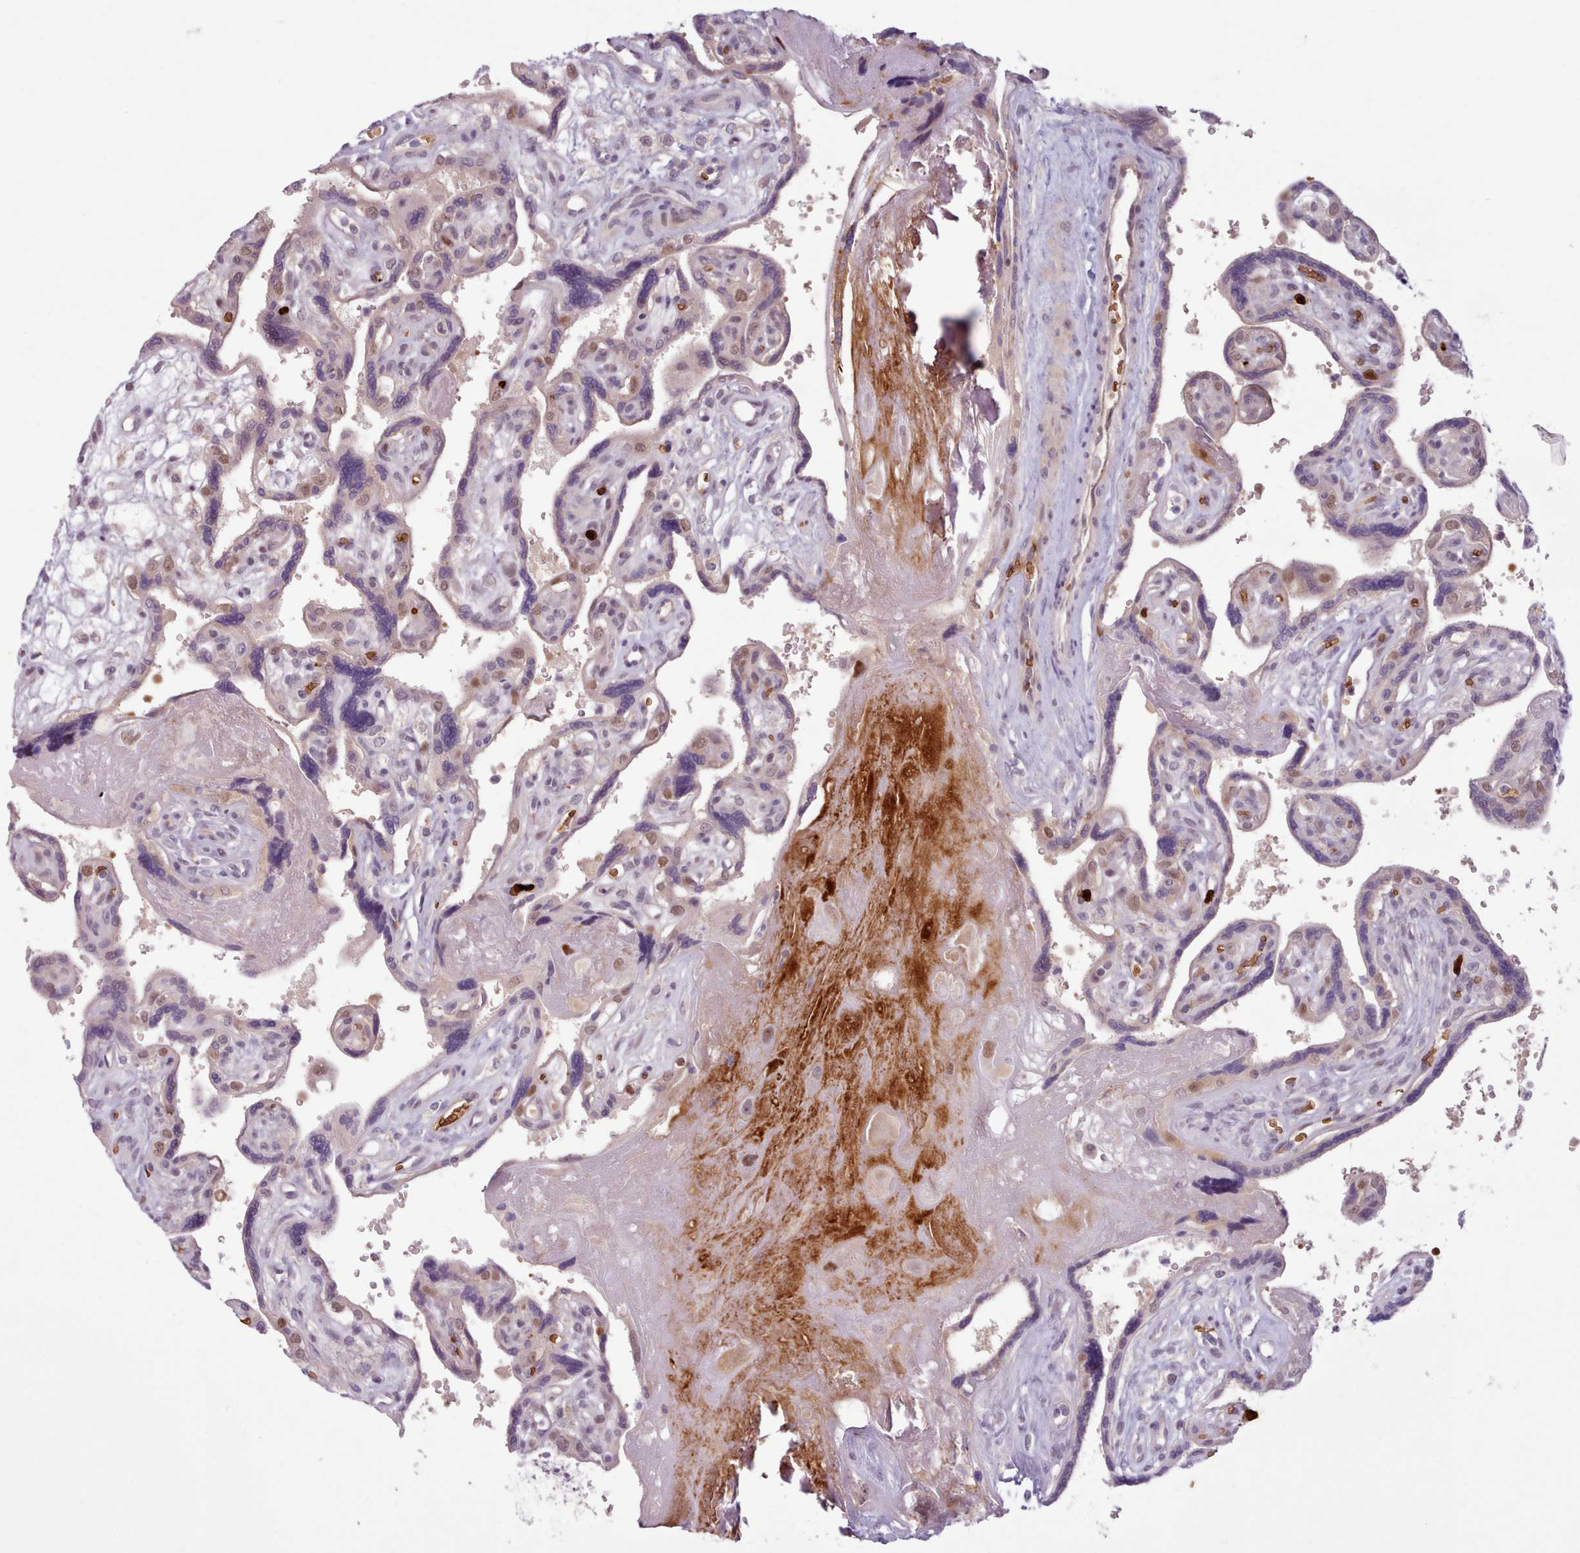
{"staining": {"intensity": "negative", "quantity": "none", "location": "none"}, "tissue": "placenta", "cell_type": "Trophoblastic cells", "image_type": "normal", "snomed": [{"axis": "morphology", "description": "Normal tissue, NOS"}, {"axis": "topography", "description": "Placenta"}], "caption": "The micrograph reveals no significant expression in trophoblastic cells of placenta.", "gene": "KBTBD6", "patient": {"sex": "female", "age": 39}}